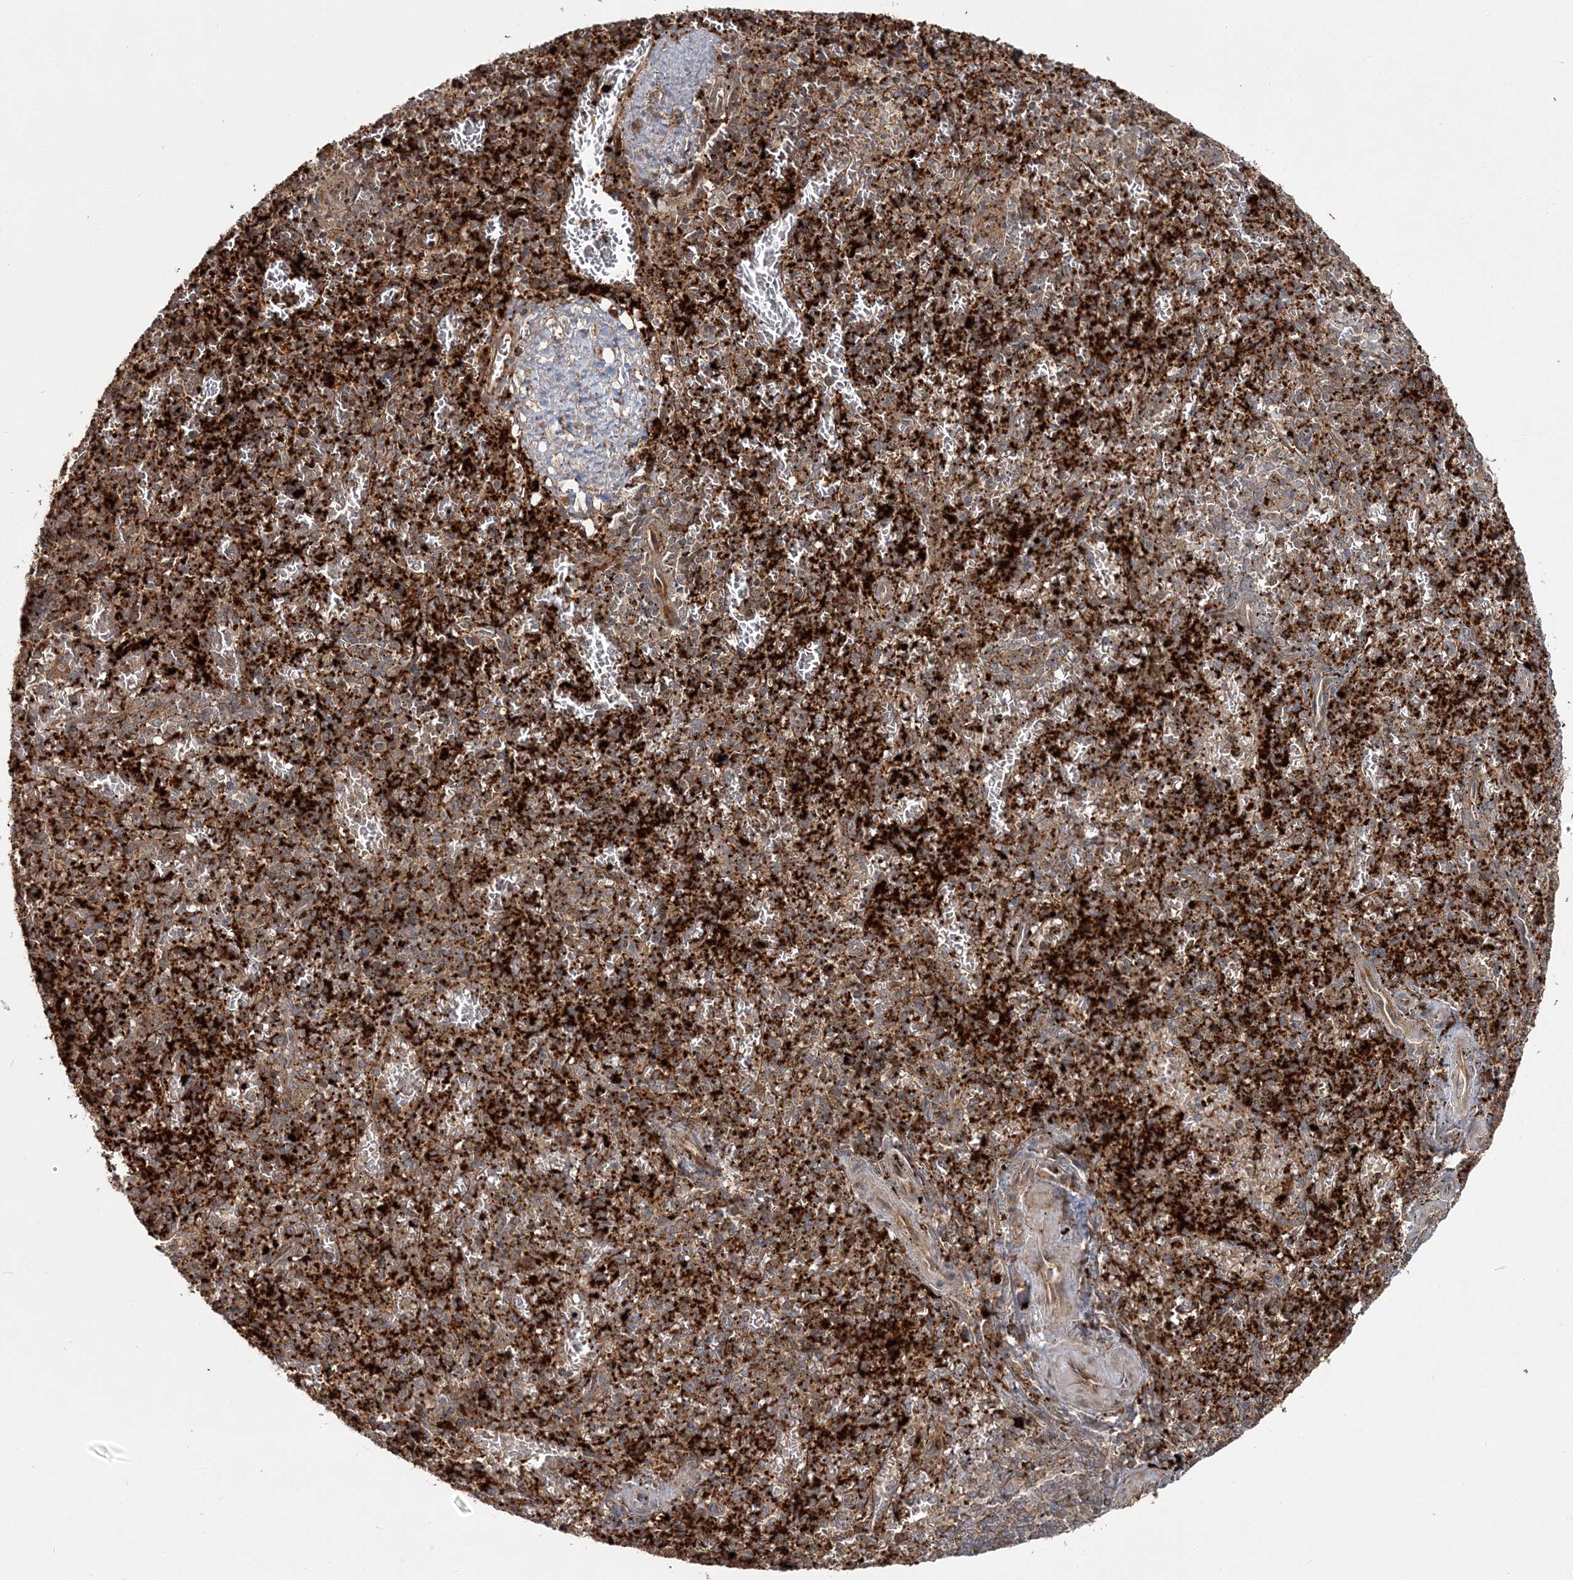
{"staining": {"intensity": "strong", "quantity": ">75%", "location": "cytoplasmic/membranous"}, "tissue": "spleen", "cell_type": "Cells in red pulp", "image_type": "normal", "snomed": [{"axis": "morphology", "description": "Normal tissue, NOS"}, {"axis": "topography", "description": "Spleen"}], "caption": "Protein expression analysis of unremarkable spleen shows strong cytoplasmic/membranous positivity in approximately >75% of cells in red pulp.", "gene": "RGCC", "patient": {"sex": "male", "age": 72}}